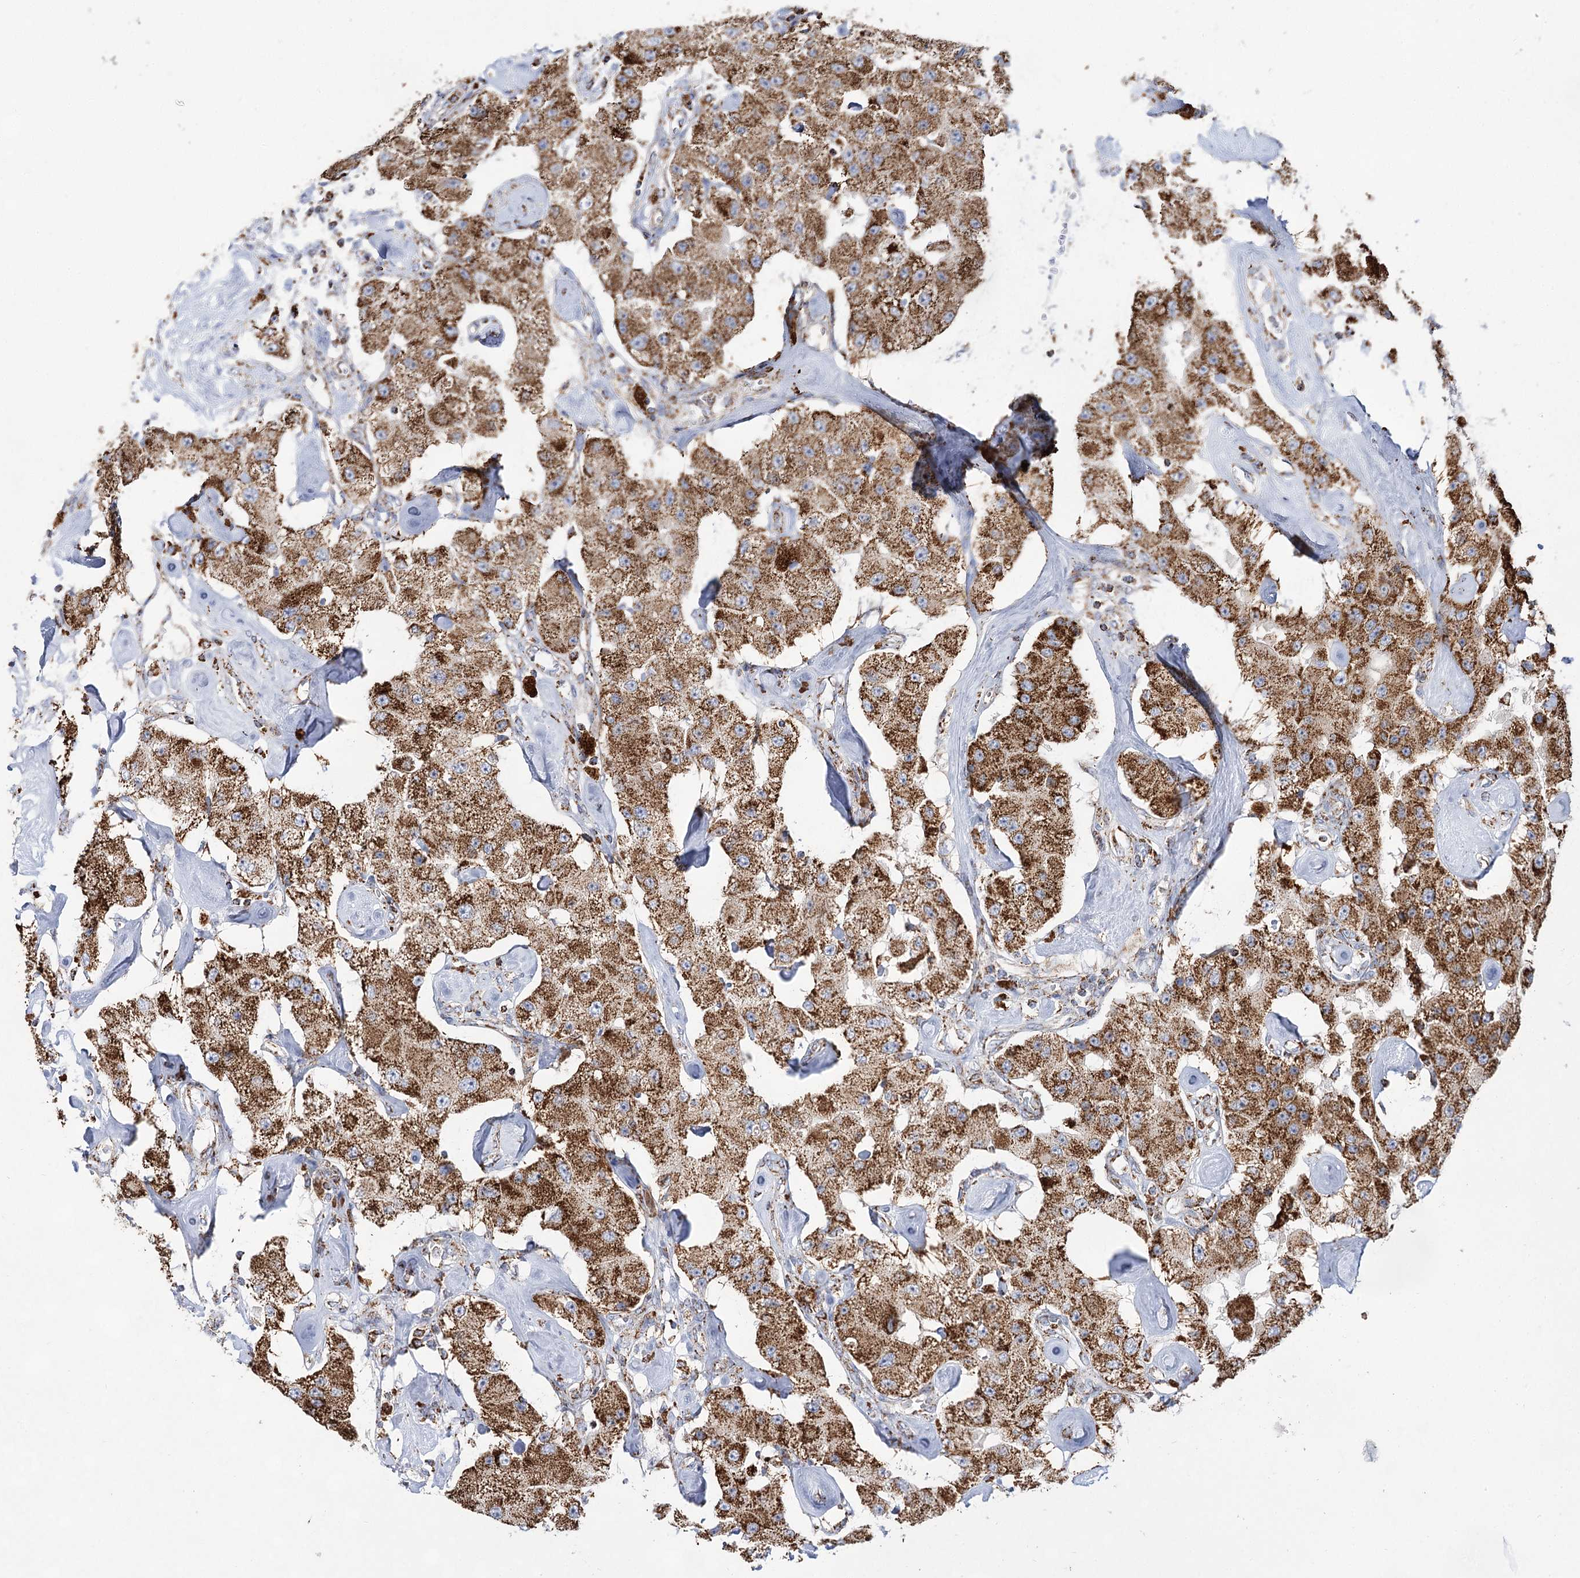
{"staining": {"intensity": "strong", "quantity": ">75%", "location": "cytoplasmic/membranous"}, "tissue": "carcinoid", "cell_type": "Tumor cells", "image_type": "cancer", "snomed": [{"axis": "morphology", "description": "Carcinoid, malignant, NOS"}, {"axis": "topography", "description": "Pancreas"}], "caption": "IHC histopathology image of neoplastic tissue: carcinoid (malignant) stained using immunohistochemistry reveals high levels of strong protein expression localized specifically in the cytoplasmic/membranous of tumor cells, appearing as a cytoplasmic/membranous brown color.", "gene": "NADK2", "patient": {"sex": "male", "age": 41}}